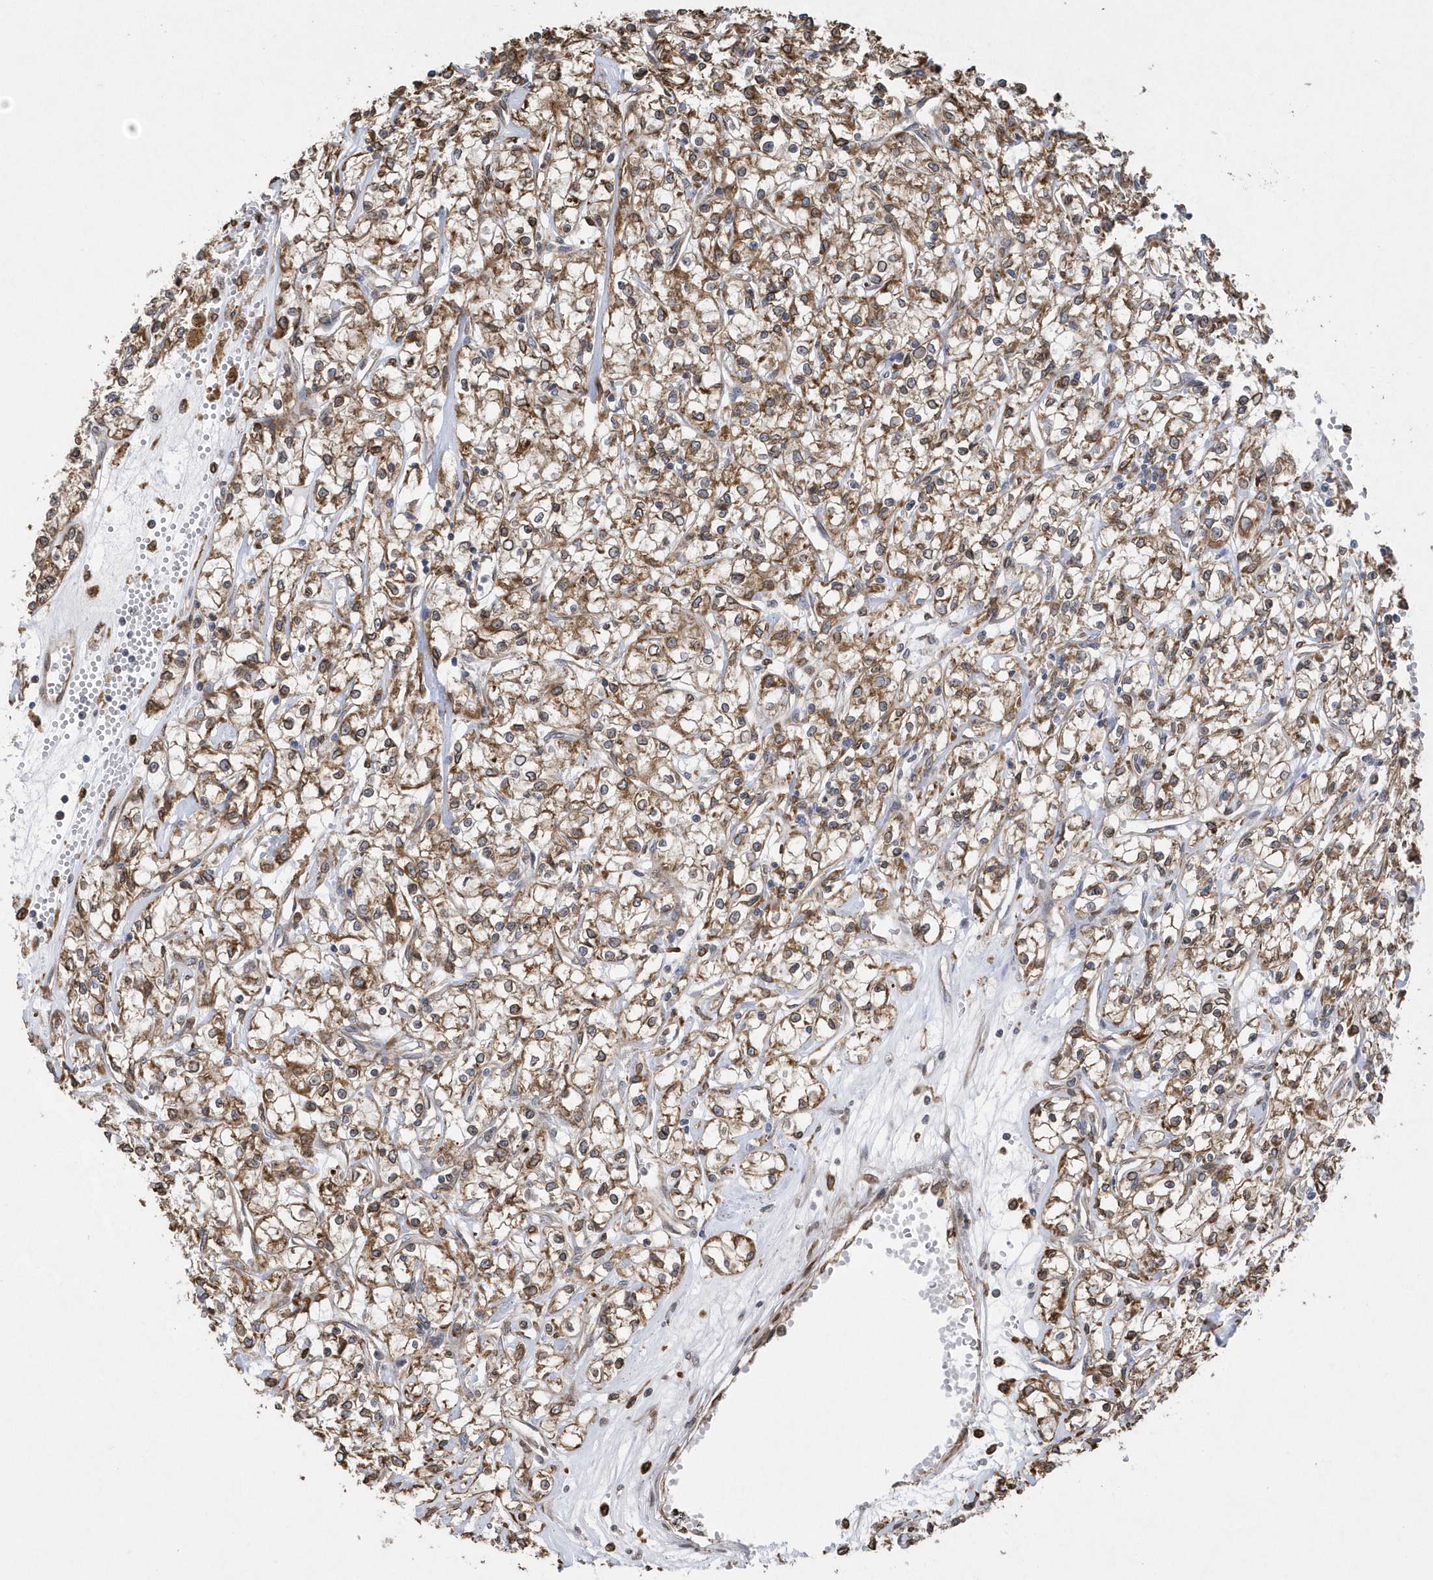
{"staining": {"intensity": "moderate", "quantity": ">75%", "location": "cytoplasmic/membranous"}, "tissue": "renal cancer", "cell_type": "Tumor cells", "image_type": "cancer", "snomed": [{"axis": "morphology", "description": "Adenocarcinoma, NOS"}, {"axis": "topography", "description": "Kidney"}], "caption": "Renal cancer (adenocarcinoma) was stained to show a protein in brown. There is medium levels of moderate cytoplasmic/membranous staining in approximately >75% of tumor cells.", "gene": "VAMP7", "patient": {"sex": "female", "age": 59}}